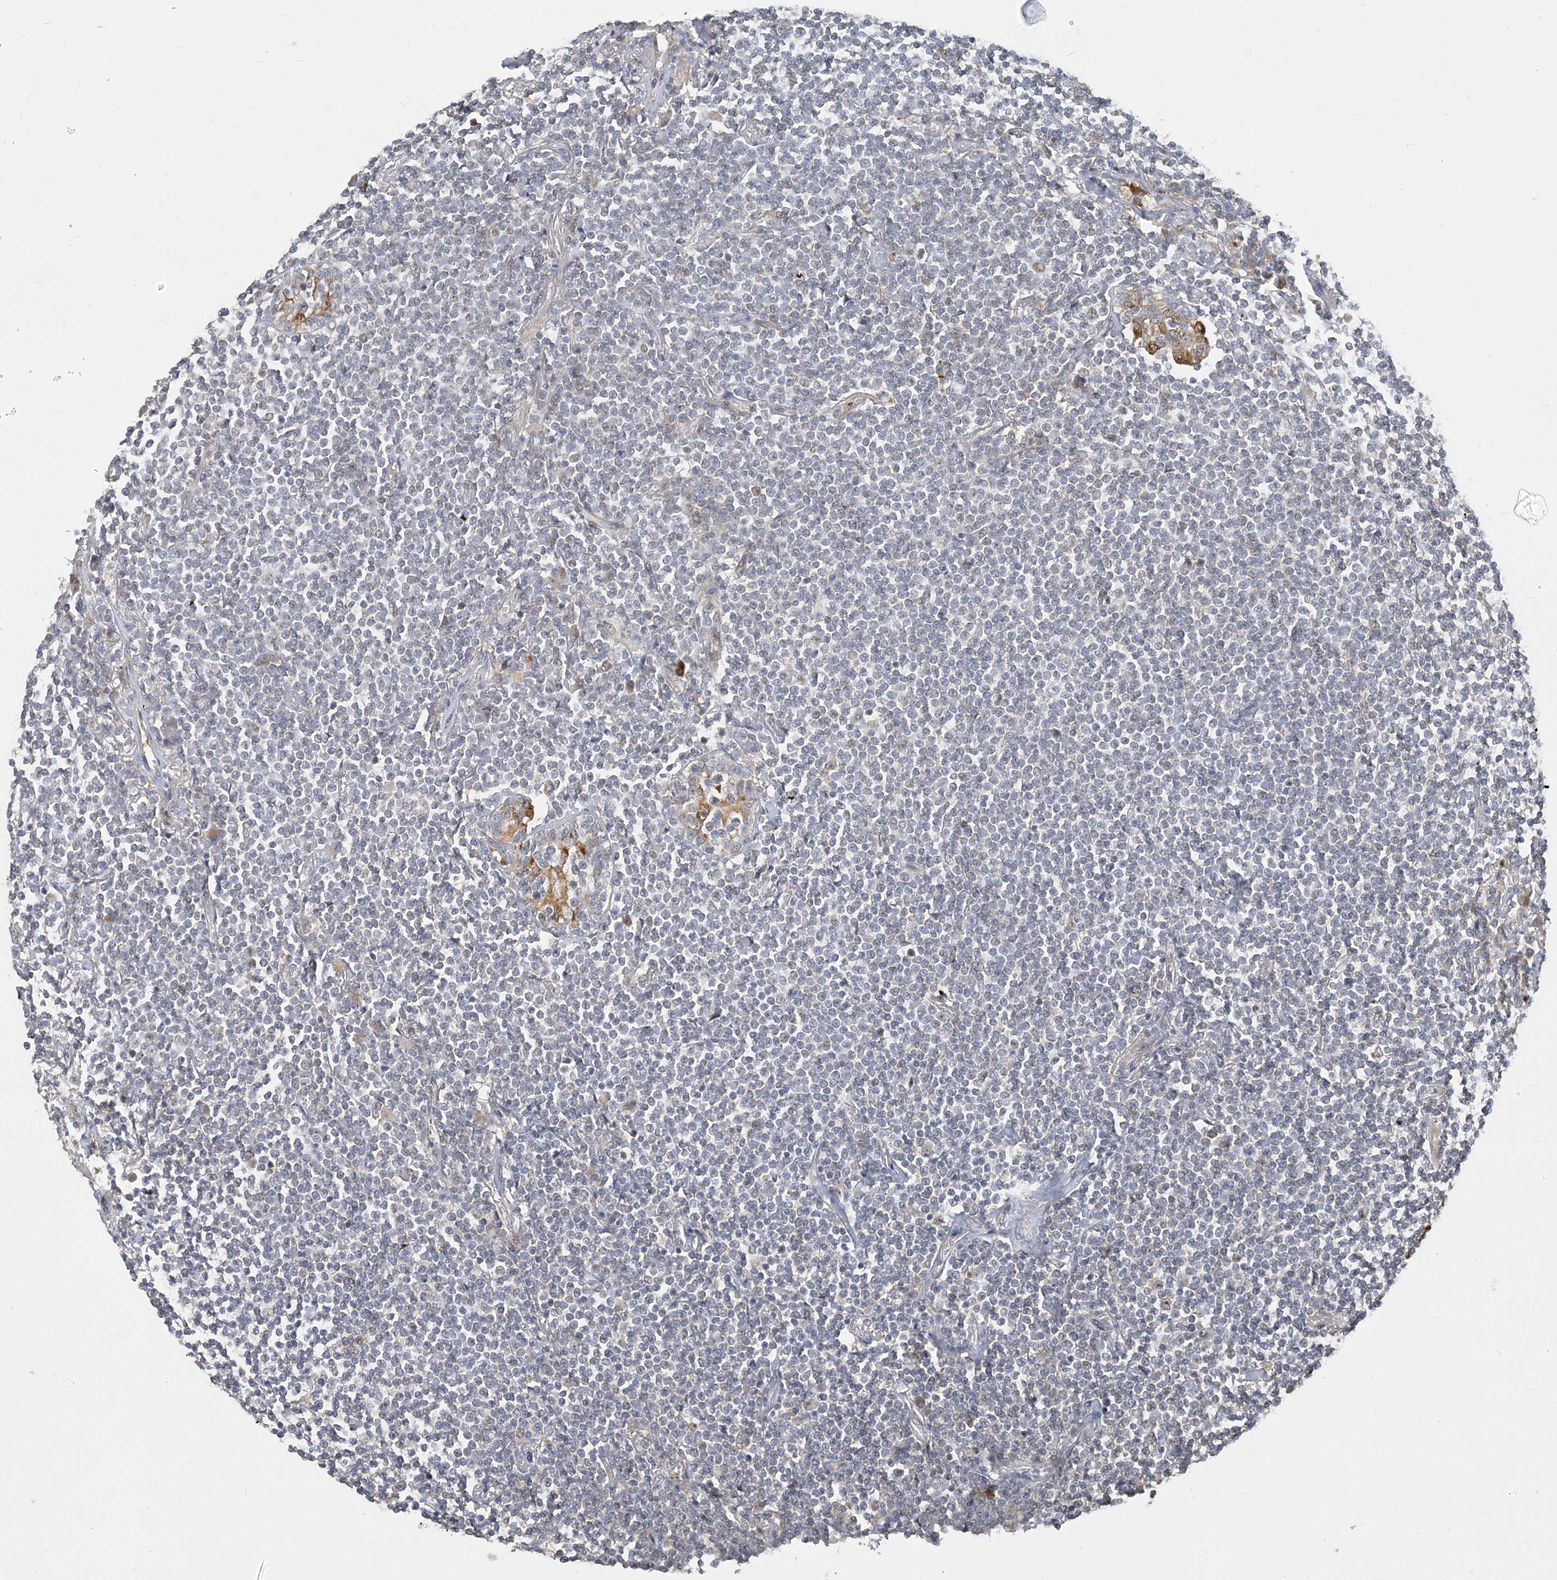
{"staining": {"intensity": "negative", "quantity": "none", "location": "none"}, "tissue": "lymphoma", "cell_type": "Tumor cells", "image_type": "cancer", "snomed": [{"axis": "morphology", "description": "Malignant lymphoma, non-Hodgkin's type, Low grade"}, {"axis": "topography", "description": "Lung"}], "caption": "Histopathology image shows no protein staining in tumor cells of lymphoma tissue.", "gene": "TRAIP", "patient": {"sex": "female", "age": 71}}